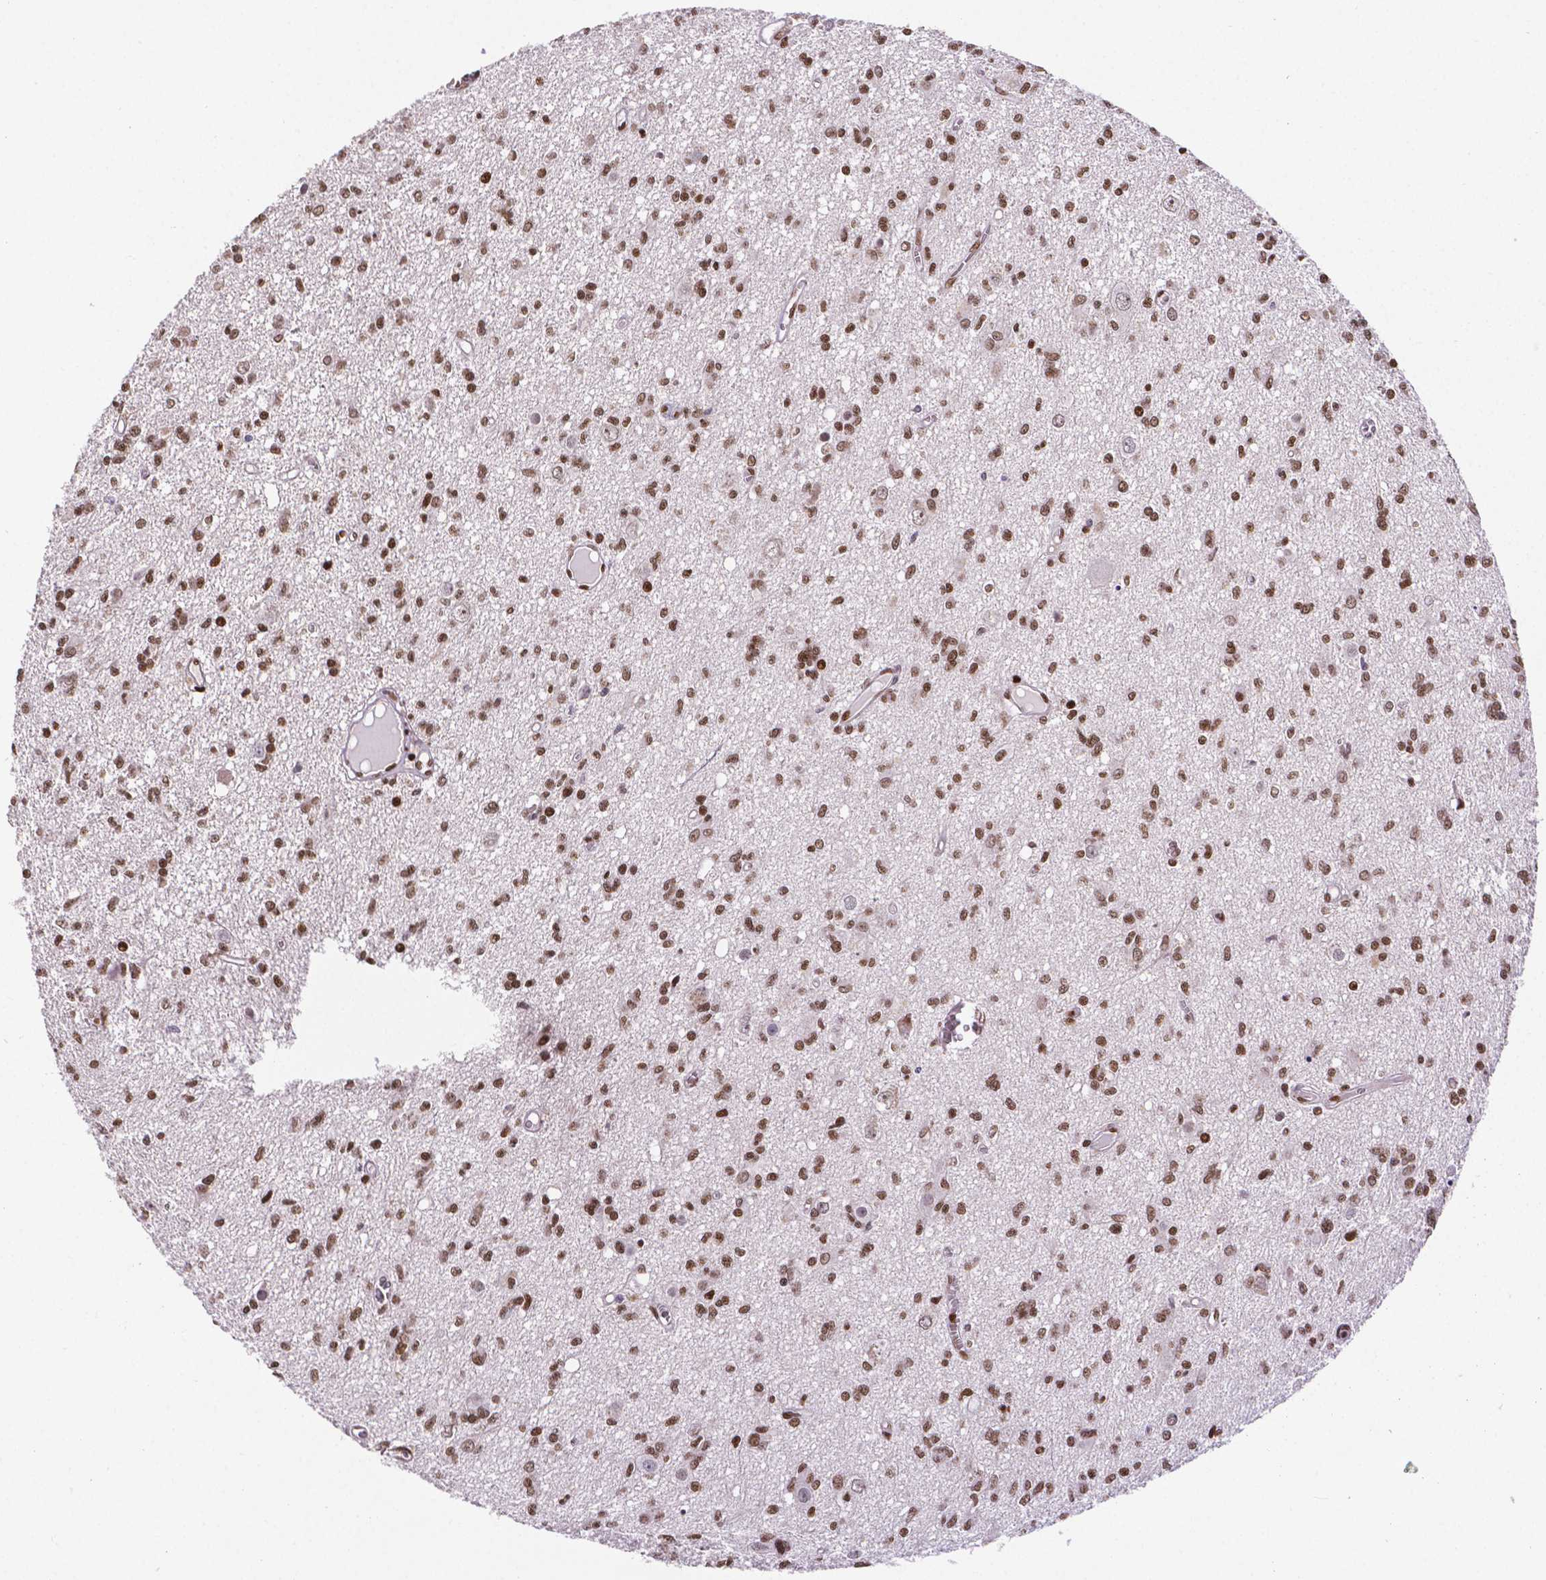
{"staining": {"intensity": "moderate", "quantity": ">75%", "location": "nuclear"}, "tissue": "glioma", "cell_type": "Tumor cells", "image_type": "cancer", "snomed": [{"axis": "morphology", "description": "Glioma, malignant, Low grade"}, {"axis": "topography", "description": "Brain"}], "caption": "Brown immunohistochemical staining in human glioma reveals moderate nuclear expression in about >75% of tumor cells. (Stains: DAB in brown, nuclei in blue, Microscopy: brightfield microscopy at high magnification).", "gene": "CTCF", "patient": {"sex": "male", "age": 64}}